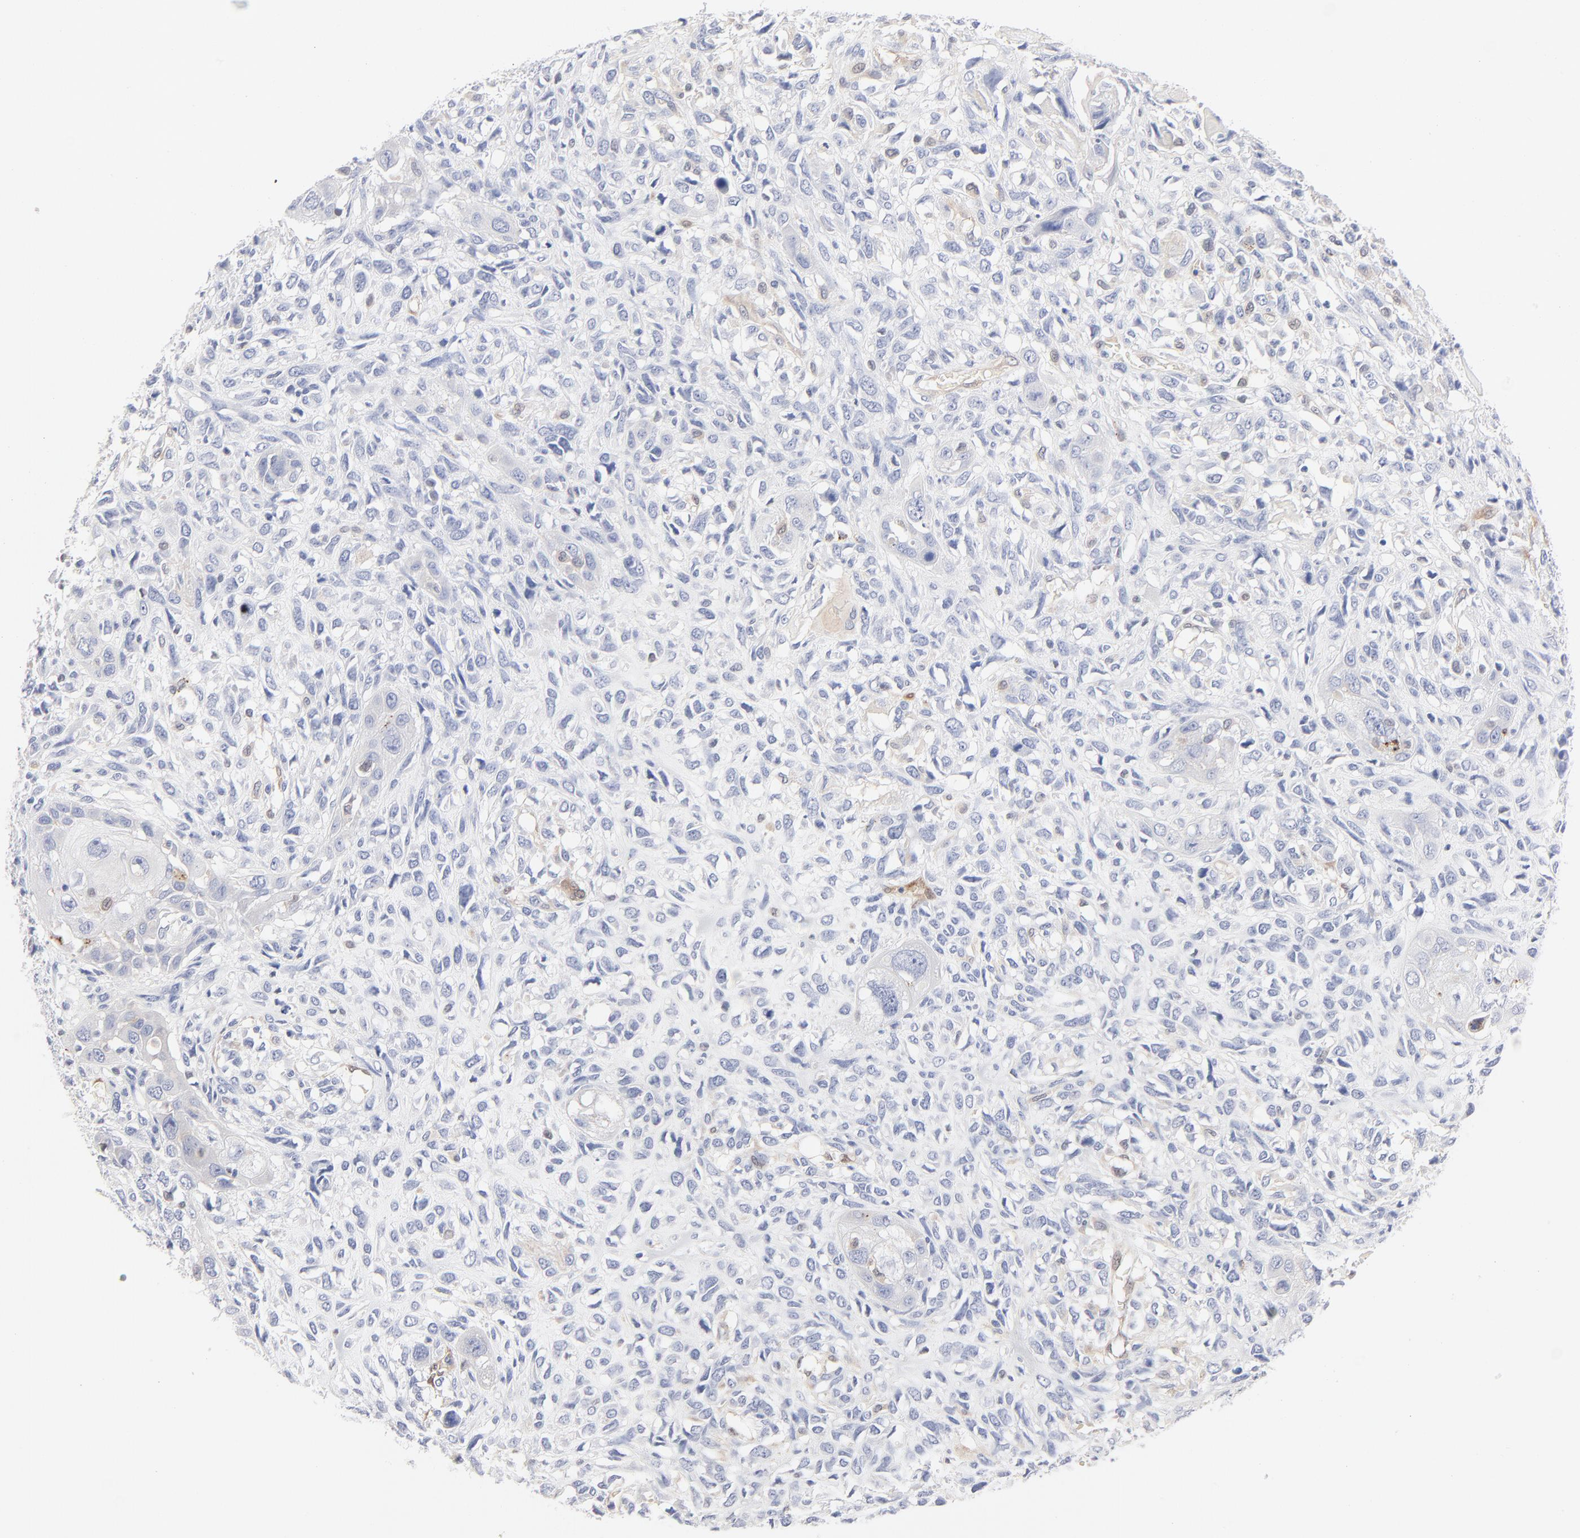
{"staining": {"intensity": "negative", "quantity": "none", "location": "none"}, "tissue": "head and neck cancer", "cell_type": "Tumor cells", "image_type": "cancer", "snomed": [{"axis": "morphology", "description": "Neoplasm, malignant, NOS"}, {"axis": "topography", "description": "Salivary gland"}, {"axis": "topography", "description": "Head-Neck"}], "caption": "Tumor cells are negative for protein expression in human head and neck malignant neoplasm.", "gene": "ARRB1", "patient": {"sex": "male", "age": 43}}